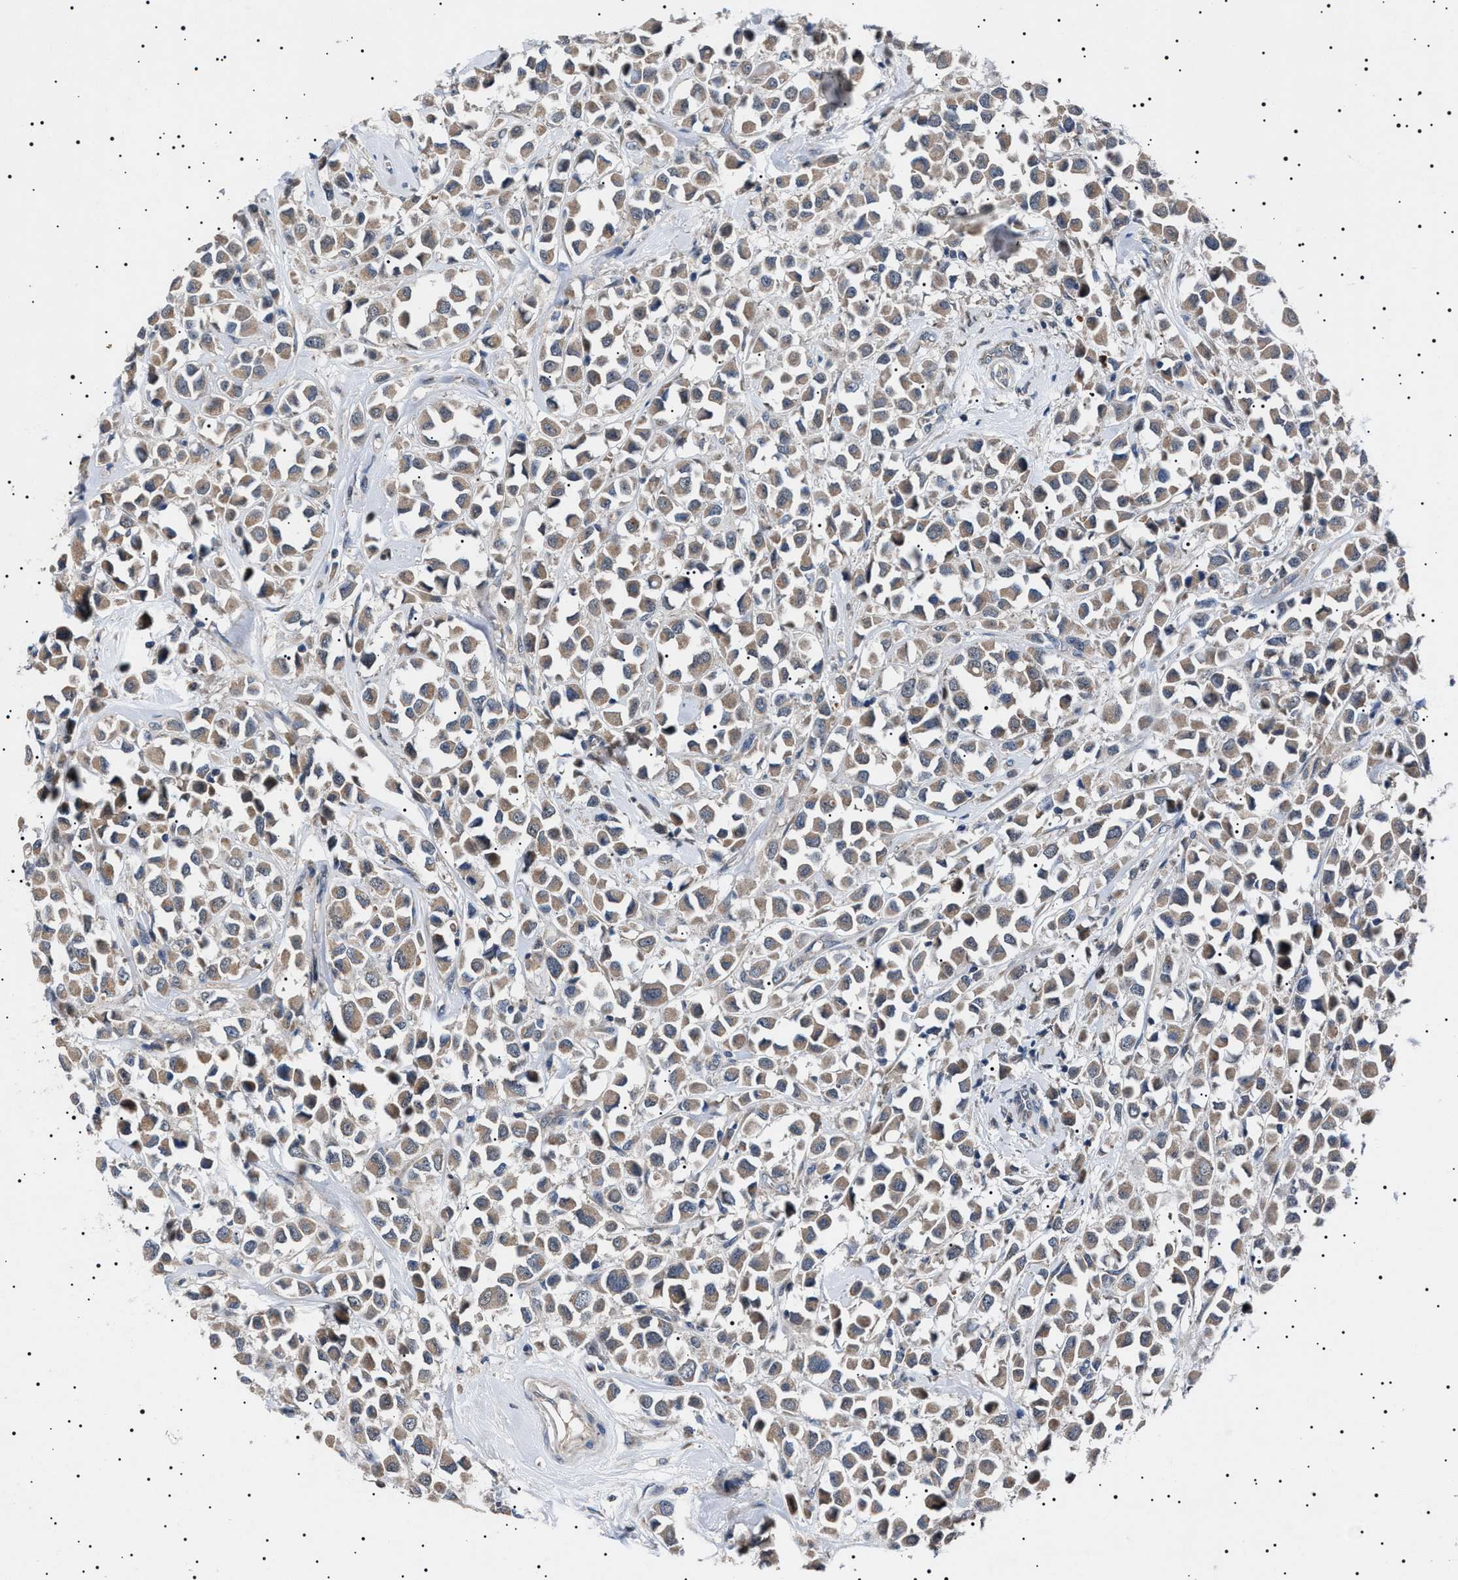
{"staining": {"intensity": "weak", "quantity": ">75%", "location": "cytoplasmic/membranous"}, "tissue": "breast cancer", "cell_type": "Tumor cells", "image_type": "cancer", "snomed": [{"axis": "morphology", "description": "Duct carcinoma"}, {"axis": "topography", "description": "Breast"}], "caption": "Protein staining demonstrates weak cytoplasmic/membranous expression in approximately >75% of tumor cells in infiltrating ductal carcinoma (breast). Nuclei are stained in blue.", "gene": "PTRH1", "patient": {"sex": "female", "age": 61}}